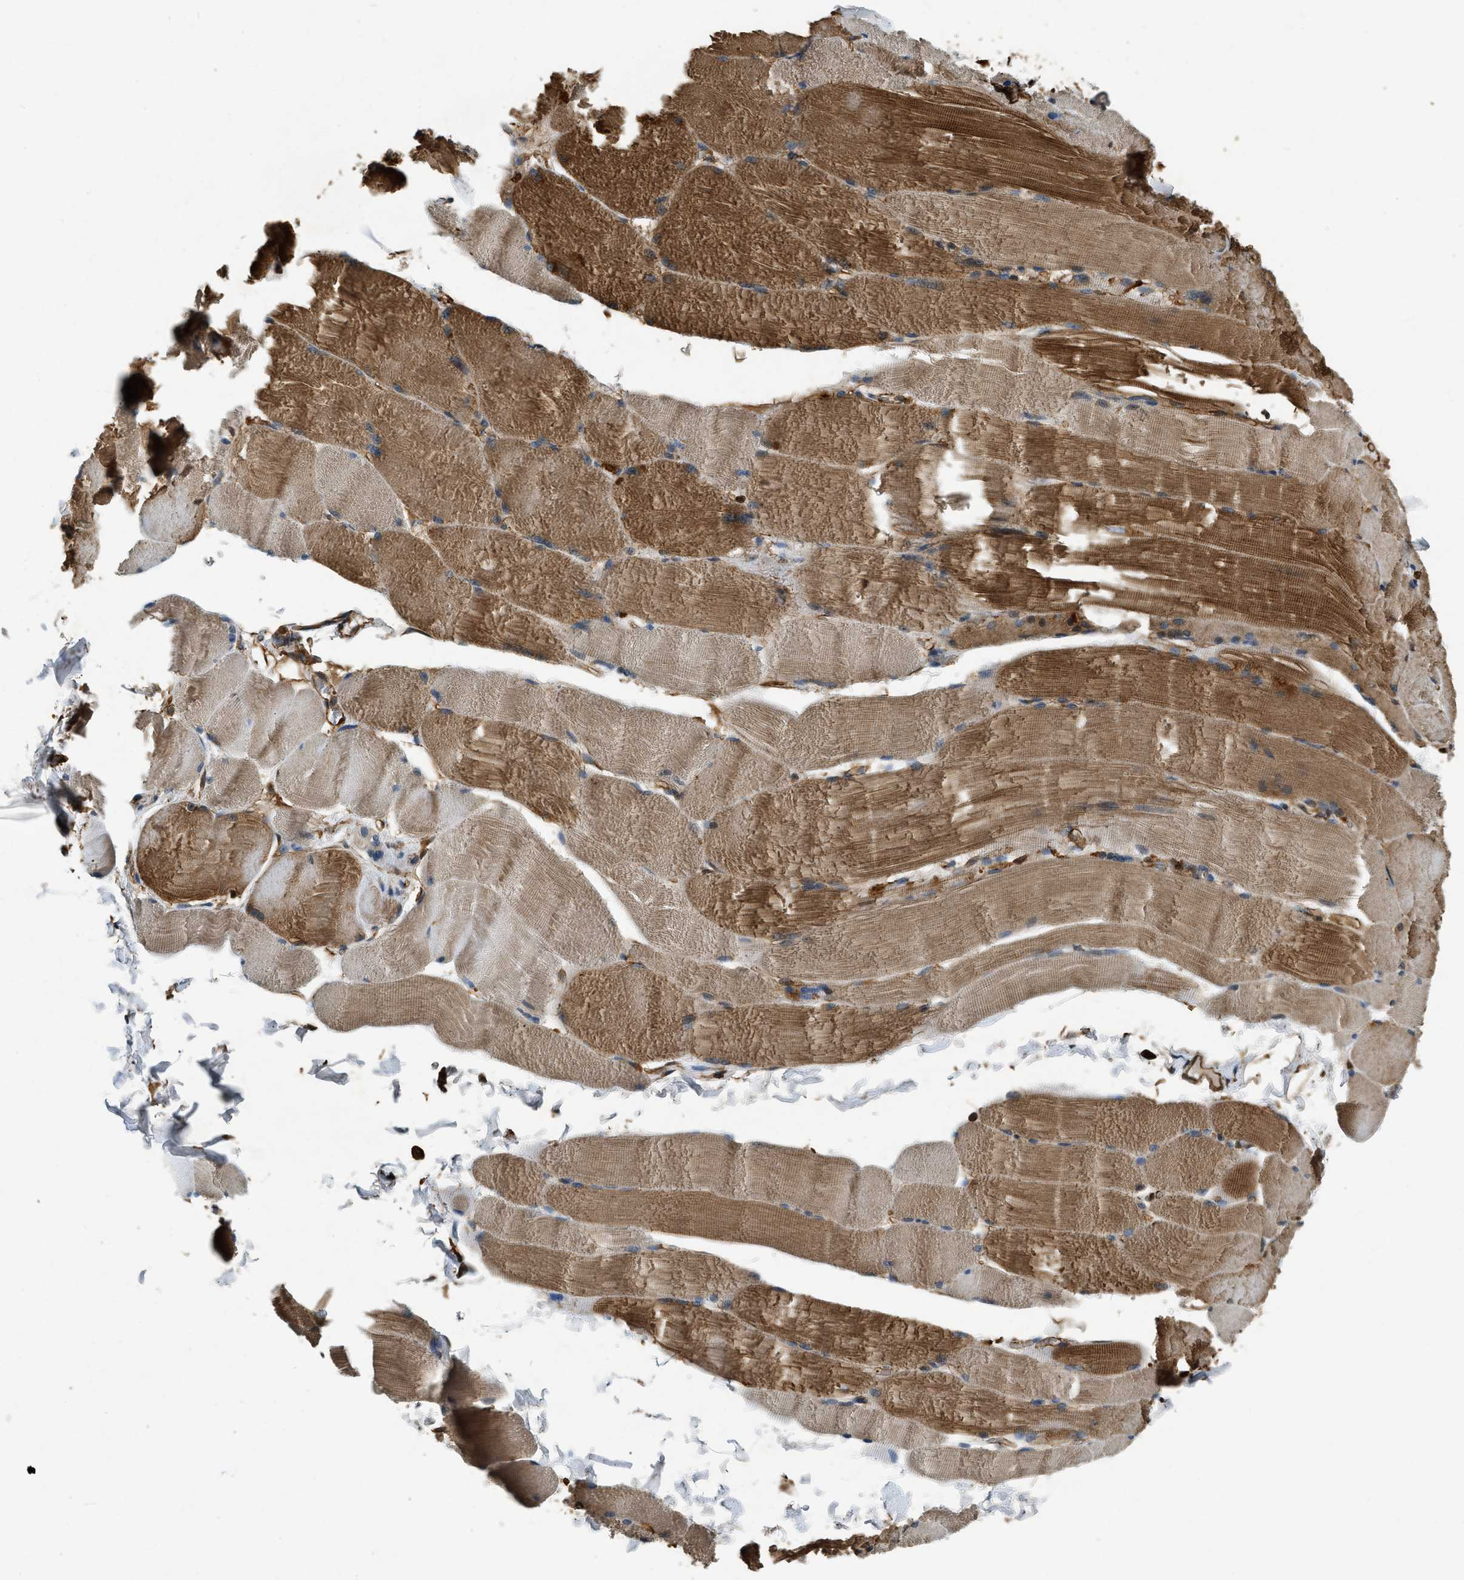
{"staining": {"intensity": "strong", "quantity": "25%-75%", "location": "cytoplasmic/membranous"}, "tissue": "skeletal muscle", "cell_type": "Myocytes", "image_type": "normal", "snomed": [{"axis": "morphology", "description": "Normal tissue, NOS"}, {"axis": "topography", "description": "Skin"}, {"axis": "topography", "description": "Skeletal muscle"}], "caption": "The micrograph exhibits immunohistochemical staining of normal skeletal muscle. There is strong cytoplasmic/membranous positivity is appreciated in approximately 25%-75% of myocytes. (Stains: DAB (3,3'-diaminobenzidine) in brown, nuclei in blue, Microscopy: brightfield microscopy at high magnification).", "gene": "YARS1", "patient": {"sex": "male", "age": 83}}